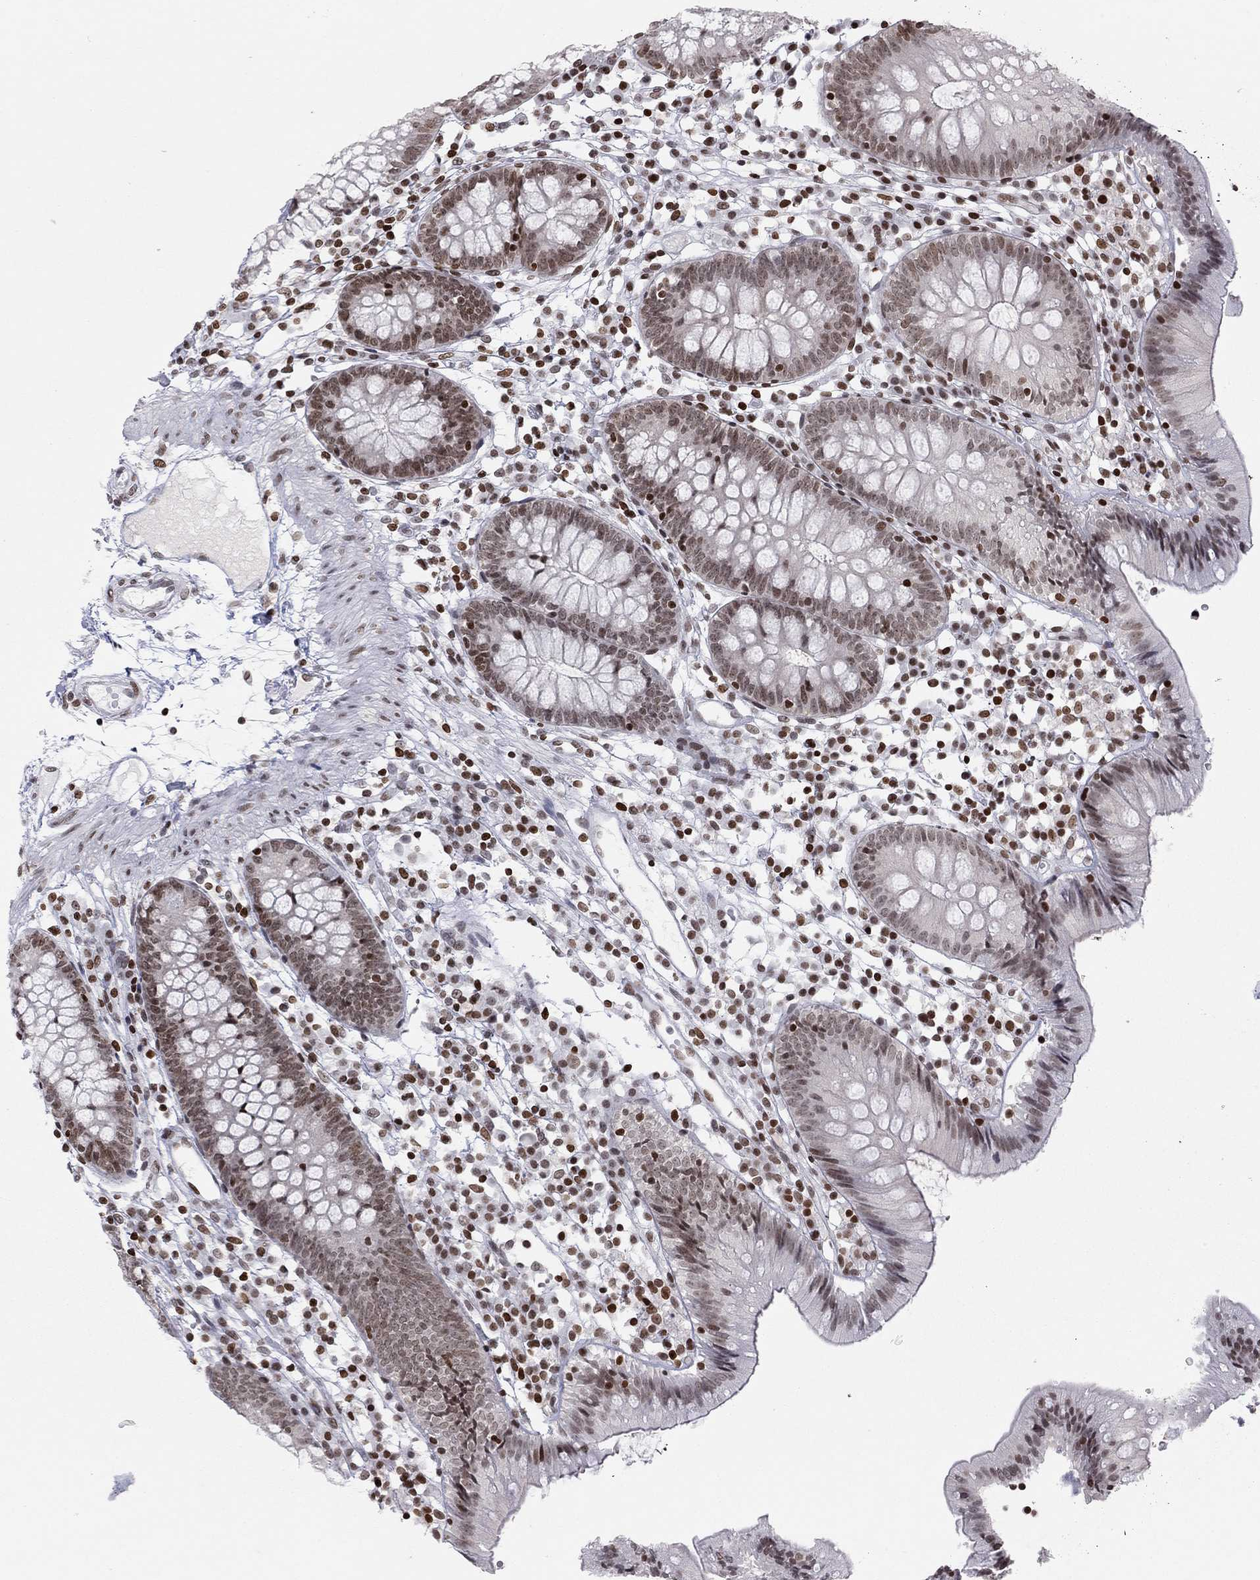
{"staining": {"intensity": "negative", "quantity": "none", "location": "none"}, "tissue": "colon", "cell_type": "Endothelial cells", "image_type": "normal", "snomed": [{"axis": "morphology", "description": "Normal tissue, NOS"}, {"axis": "topography", "description": "Rectum"}], "caption": "This is a image of immunohistochemistry staining of unremarkable colon, which shows no expression in endothelial cells.", "gene": "H2AX", "patient": {"sex": "male", "age": 70}}